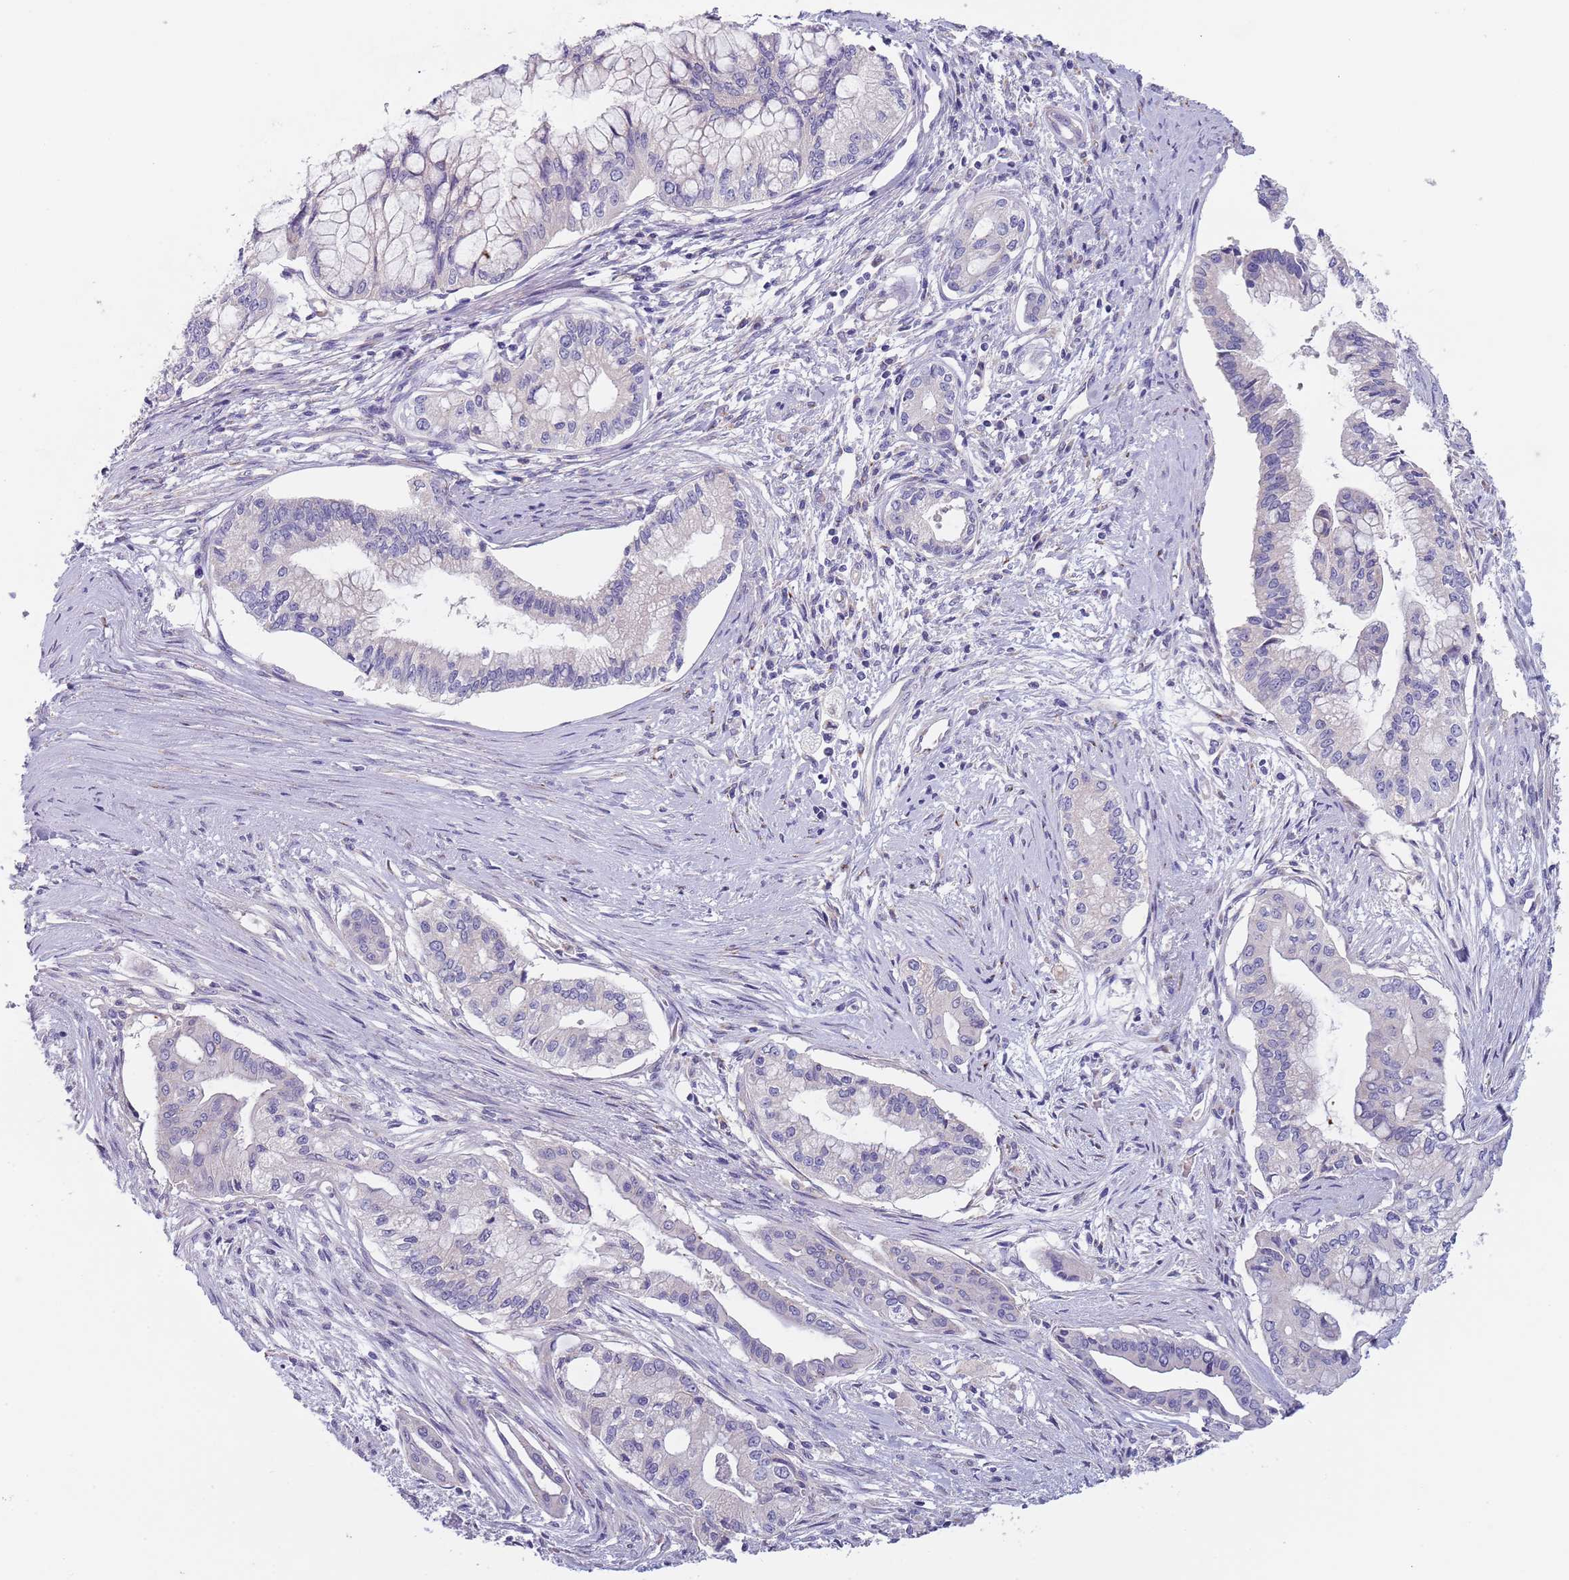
{"staining": {"intensity": "negative", "quantity": "none", "location": "none"}, "tissue": "pancreatic cancer", "cell_type": "Tumor cells", "image_type": "cancer", "snomed": [{"axis": "morphology", "description": "Adenocarcinoma, NOS"}, {"axis": "topography", "description": "Pancreas"}], "caption": "Protein analysis of pancreatic cancer (adenocarcinoma) shows no significant expression in tumor cells. (Brightfield microscopy of DAB (3,3'-diaminobenzidine) immunohistochemistry (IHC) at high magnification).", "gene": "MAN1C1", "patient": {"sex": "male", "age": 46}}